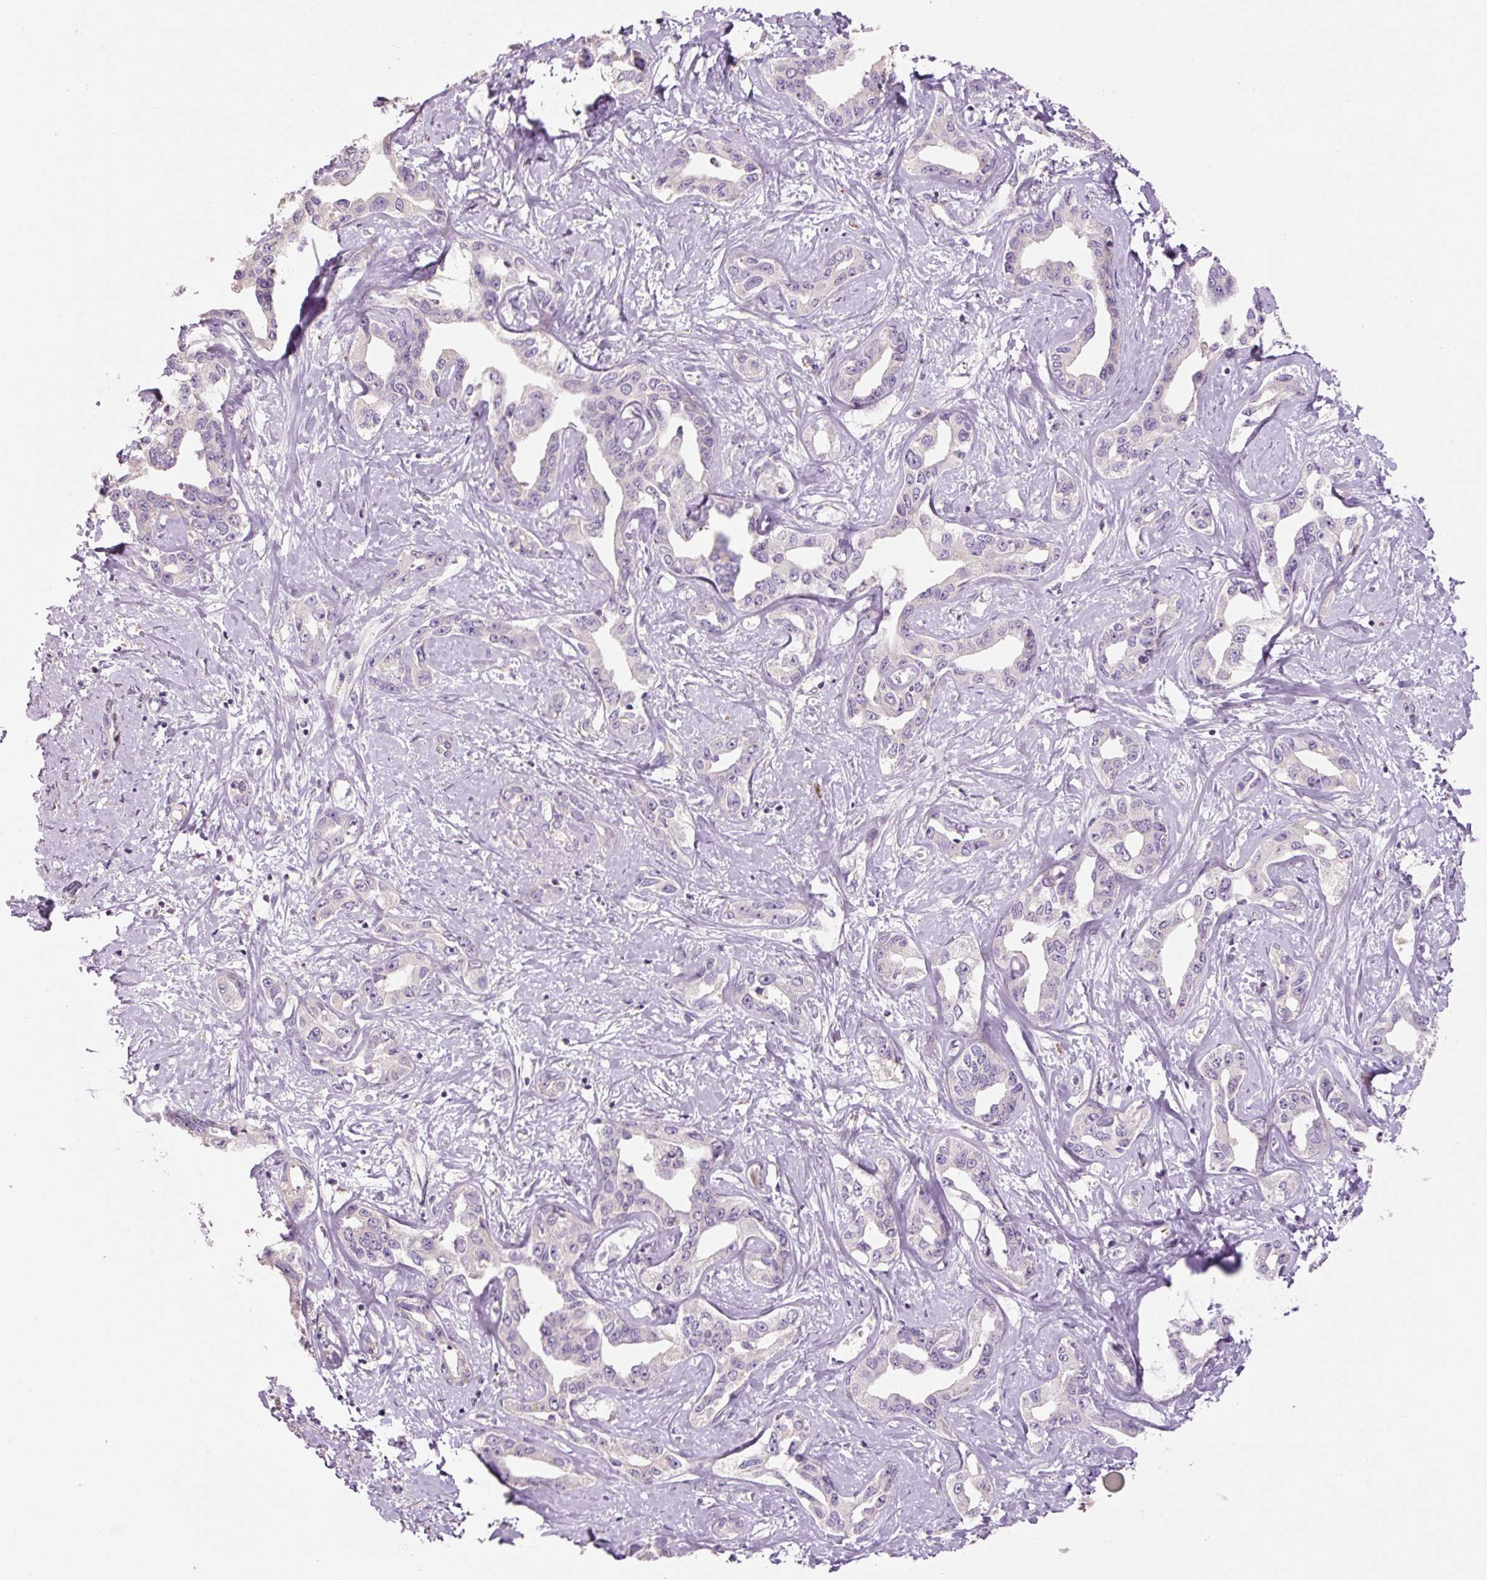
{"staining": {"intensity": "negative", "quantity": "none", "location": "none"}, "tissue": "liver cancer", "cell_type": "Tumor cells", "image_type": "cancer", "snomed": [{"axis": "morphology", "description": "Cholangiocarcinoma"}, {"axis": "topography", "description": "Liver"}], "caption": "A micrograph of human liver cholangiocarcinoma is negative for staining in tumor cells.", "gene": "HAX1", "patient": {"sex": "male", "age": 59}}